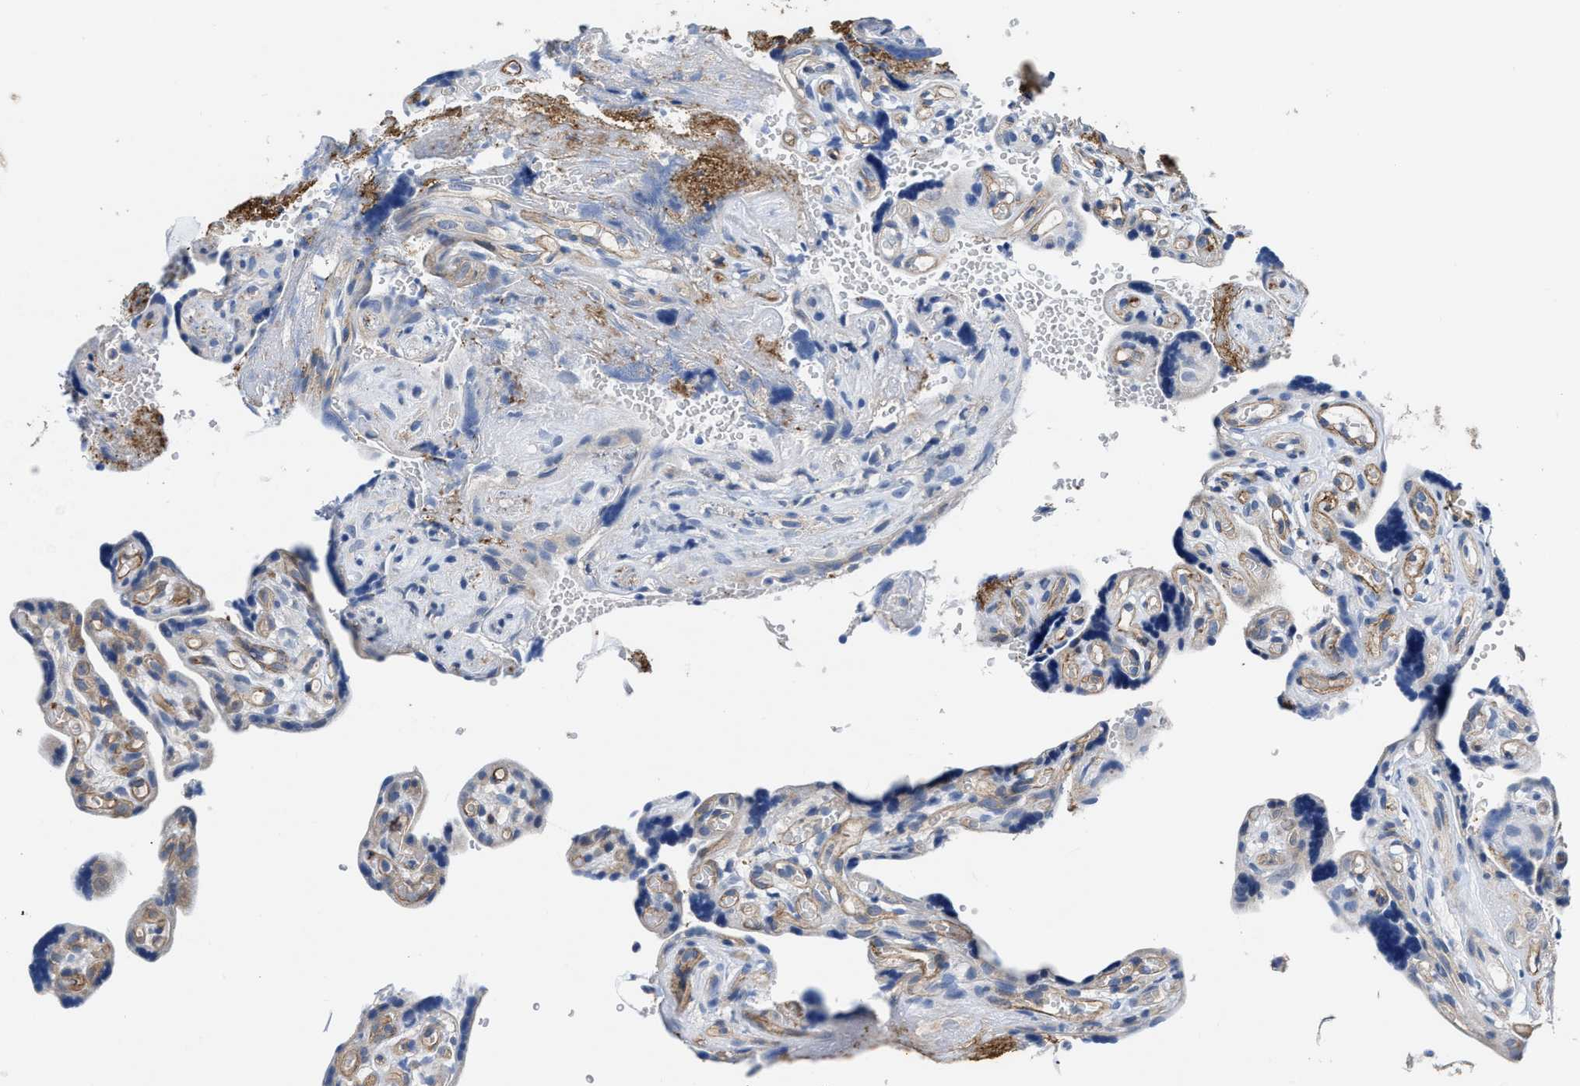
{"staining": {"intensity": "negative", "quantity": "none", "location": "none"}, "tissue": "placenta", "cell_type": "Decidual cells", "image_type": "normal", "snomed": [{"axis": "morphology", "description": "Normal tissue, NOS"}, {"axis": "topography", "description": "Placenta"}], "caption": "Immunohistochemistry micrograph of normal placenta: placenta stained with DAB (3,3'-diaminobenzidine) shows no significant protein positivity in decidual cells.", "gene": "C22orf42", "patient": {"sex": "female", "age": 30}}